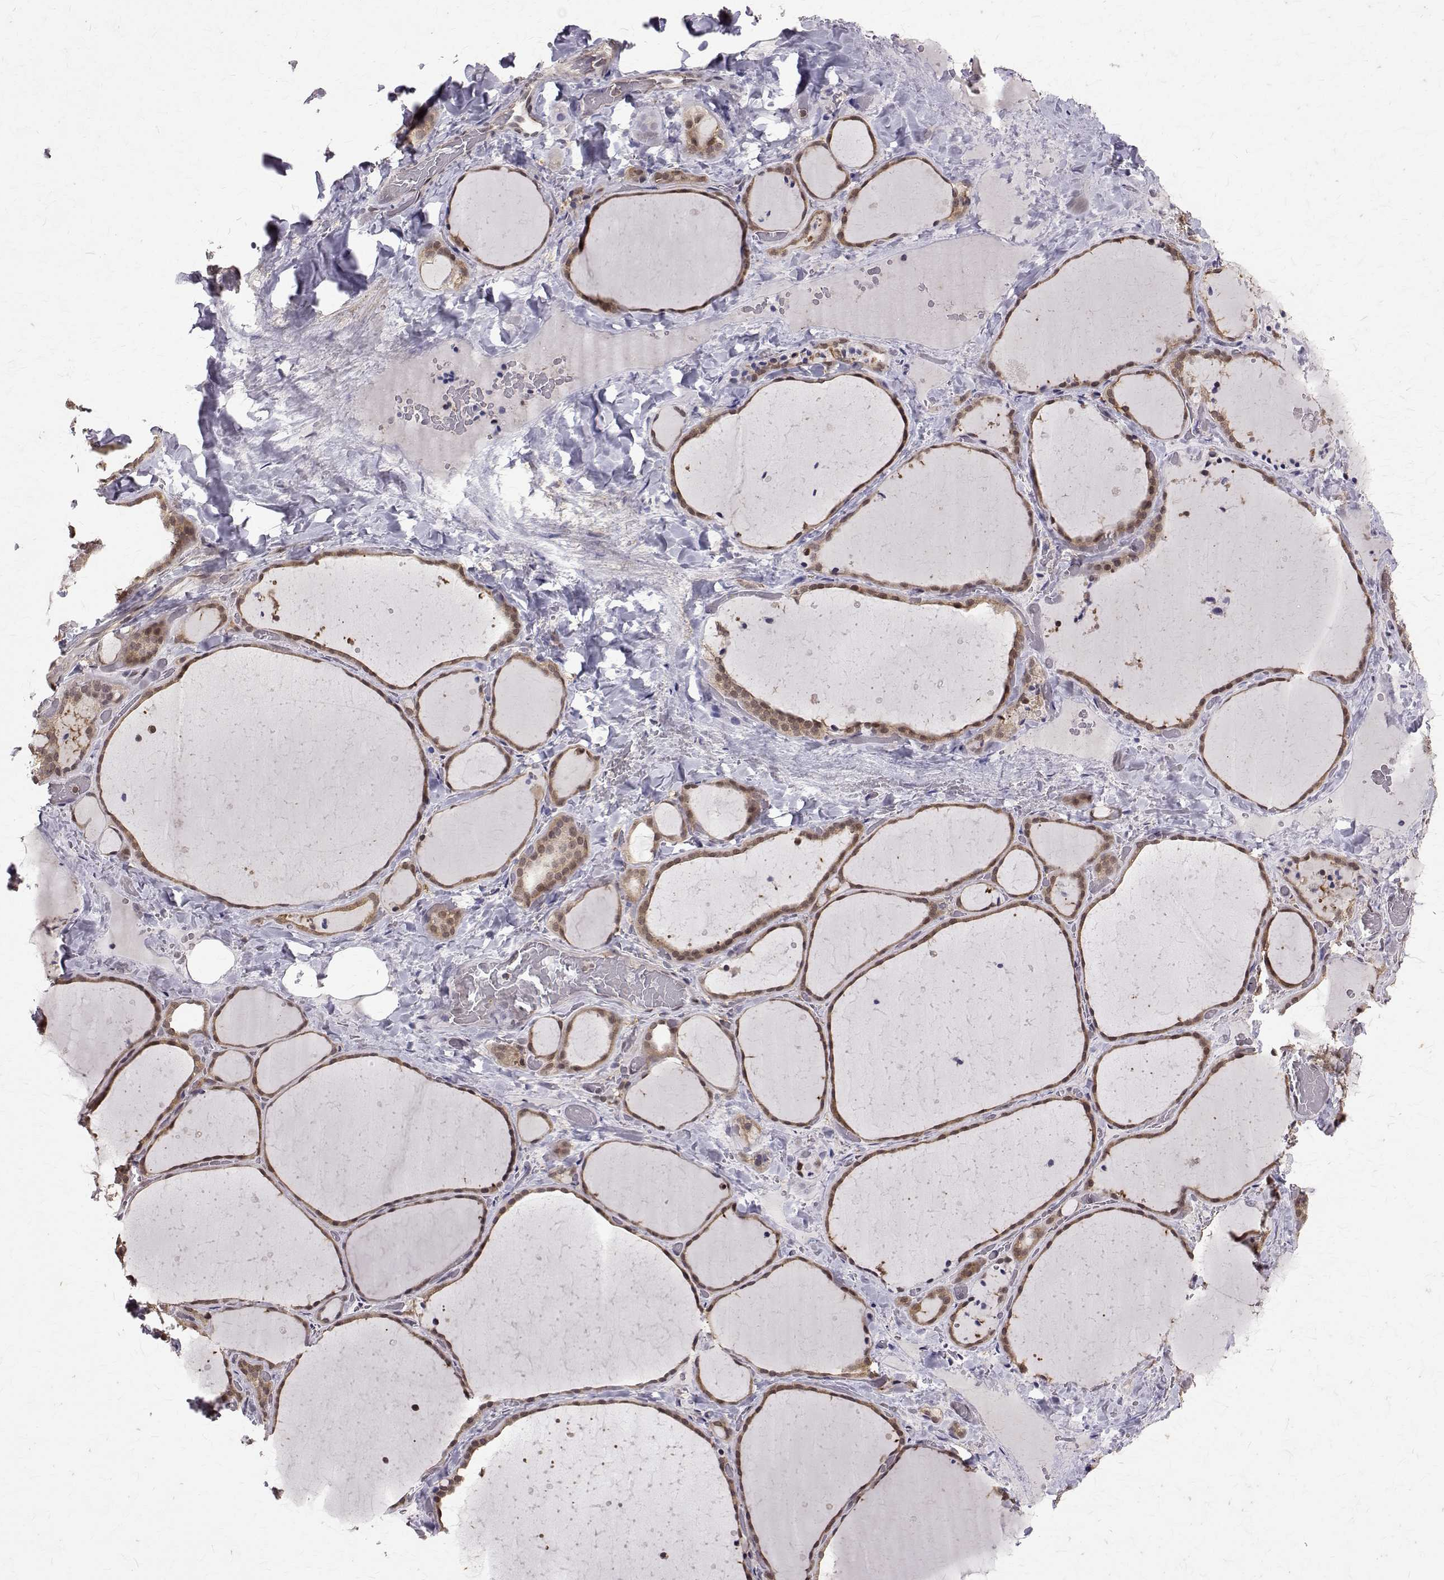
{"staining": {"intensity": "moderate", "quantity": ">75%", "location": "cytoplasmic/membranous,nuclear"}, "tissue": "thyroid gland", "cell_type": "Glandular cells", "image_type": "normal", "snomed": [{"axis": "morphology", "description": "Normal tissue, NOS"}, {"axis": "topography", "description": "Thyroid gland"}], "caption": "IHC histopathology image of normal thyroid gland stained for a protein (brown), which exhibits medium levels of moderate cytoplasmic/membranous,nuclear staining in approximately >75% of glandular cells.", "gene": "NIF3L1", "patient": {"sex": "female", "age": 36}}